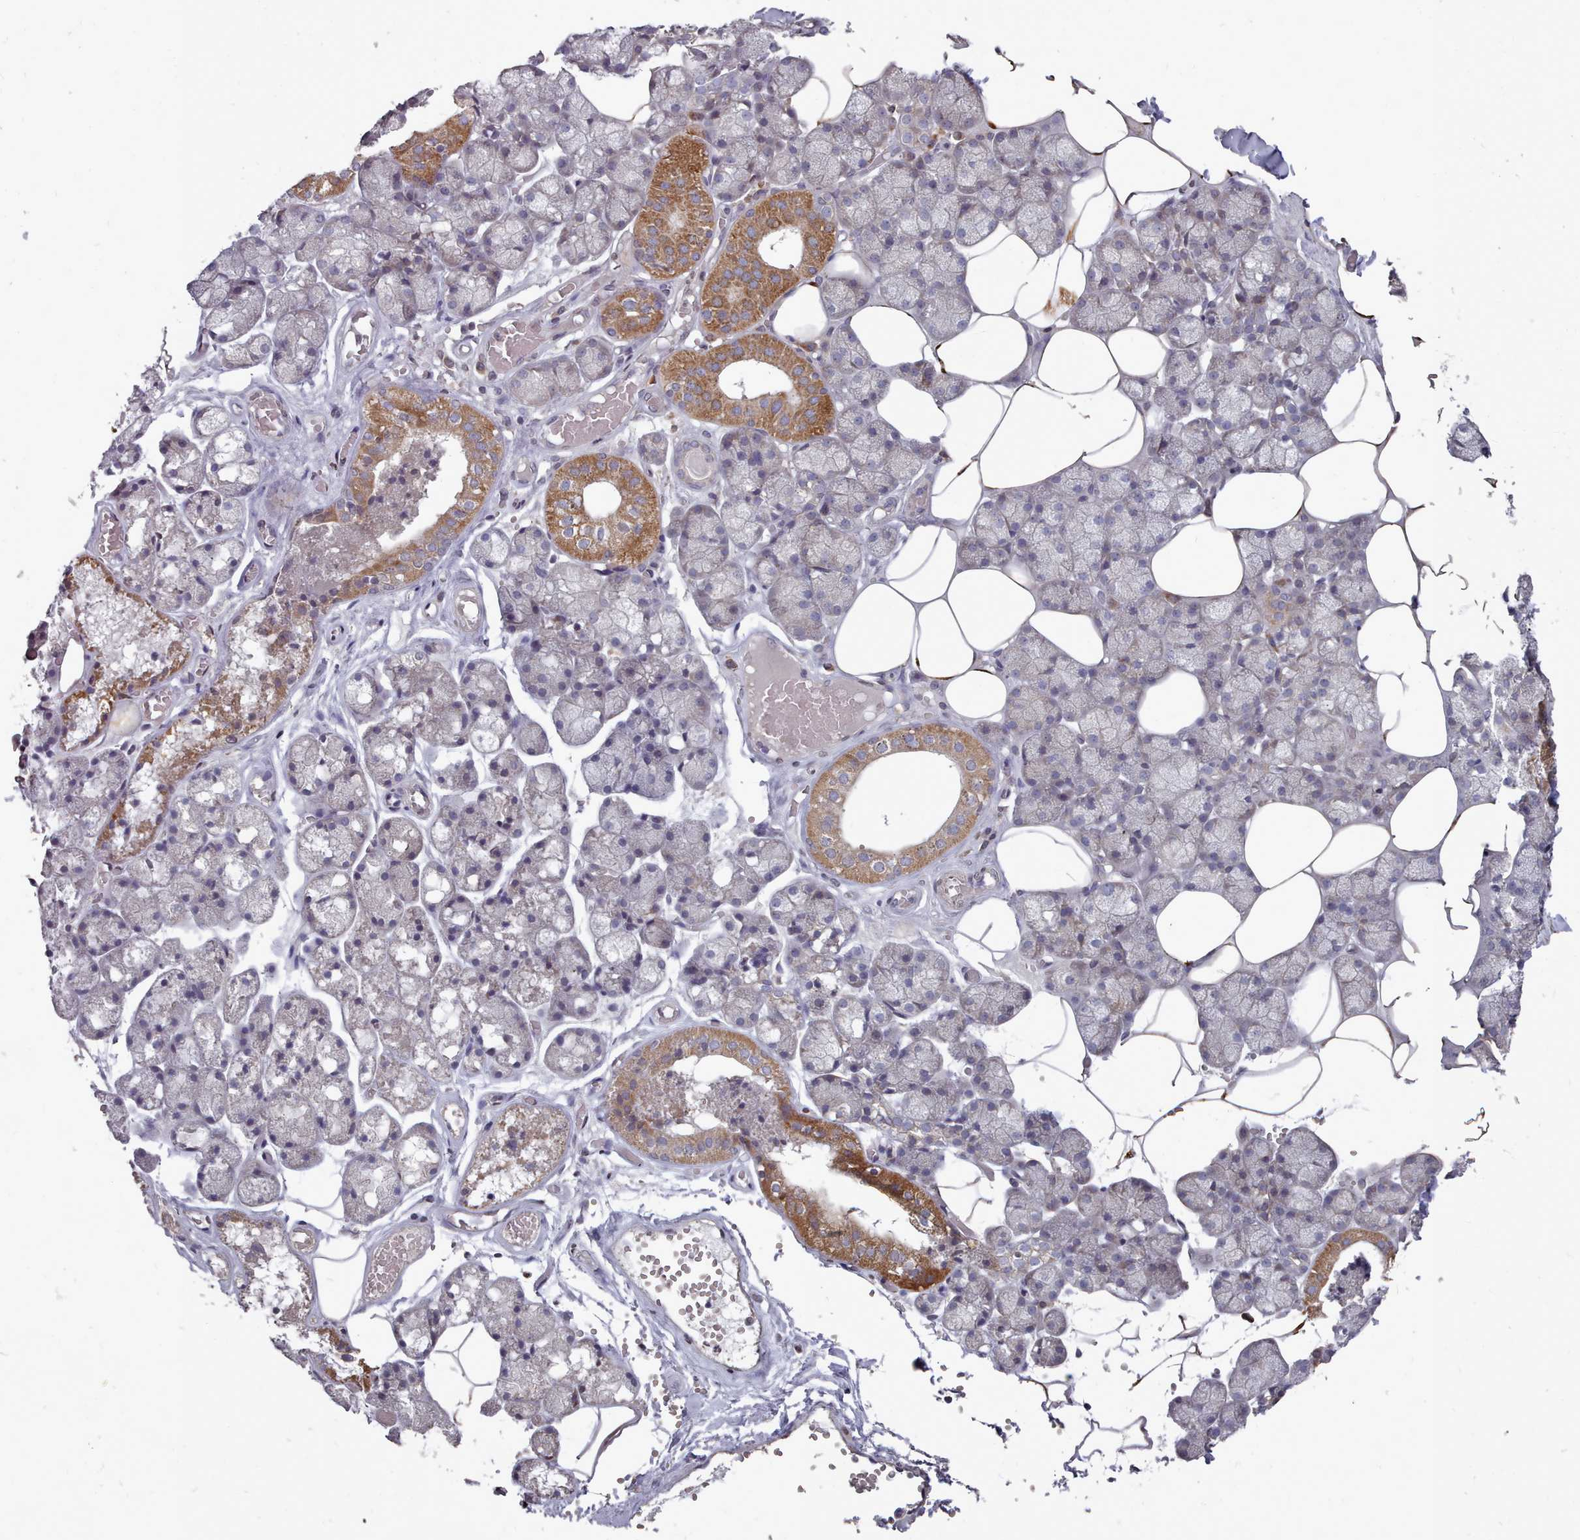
{"staining": {"intensity": "moderate", "quantity": "25%-75%", "location": "cytoplasmic/membranous"}, "tissue": "salivary gland", "cell_type": "Glandular cells", "image_type": "normal", "snomed": [{"axis": "morphology", "description": "Normal tissue, NOS"}, {"axis": "topography", "description": "Salivary gland"}], "caption": "Protein expression analysis of unremarkable salivary gland demonstrates moderate cytoplasmic/membranous expression in about 25%-75% of glandular cells. (DAB = brown stain, brightfield microscopy at high magnification).", "gene": "ACKR3", "patient": {"sex": "male", "age": 62}}